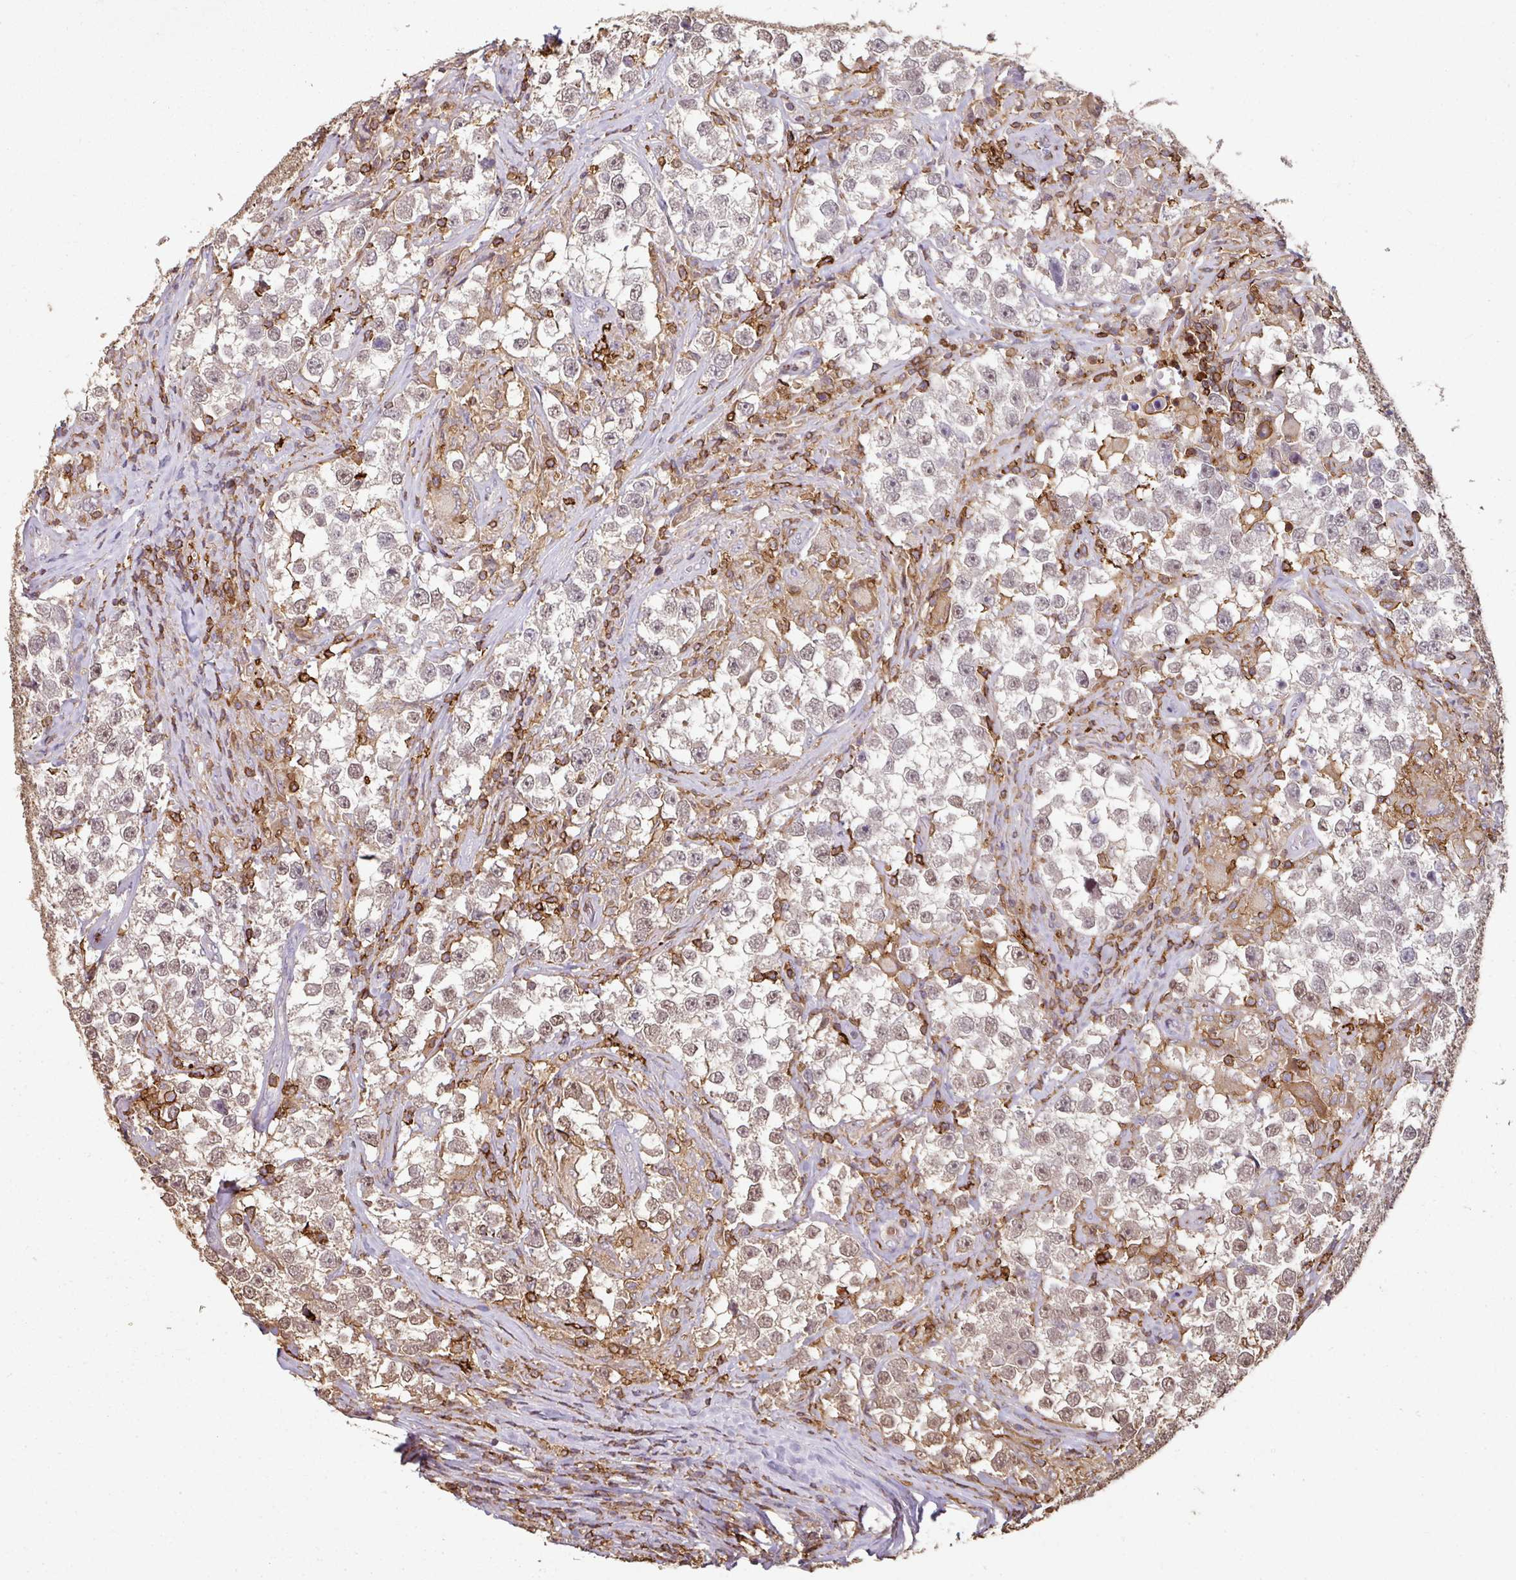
{"staining": {"intensity": "weak", "quantity": ">75%", "location": "nuclear"}, "tissue": "testis cancer", "cell_type": "Tumor cells", "image_type": "cancer", "snomed": [{"axis": "morphology", "description": "Seminoma, NOS"}, {"axis": "topography", "description": "Testis"}], "caption": "A histopathology image of human testis seminoma stained for a protein reveals weak nuclear brown staining in tumor cells.", "gene": "OLFML2B", "patient": {"sex": "male", "age": 46}}